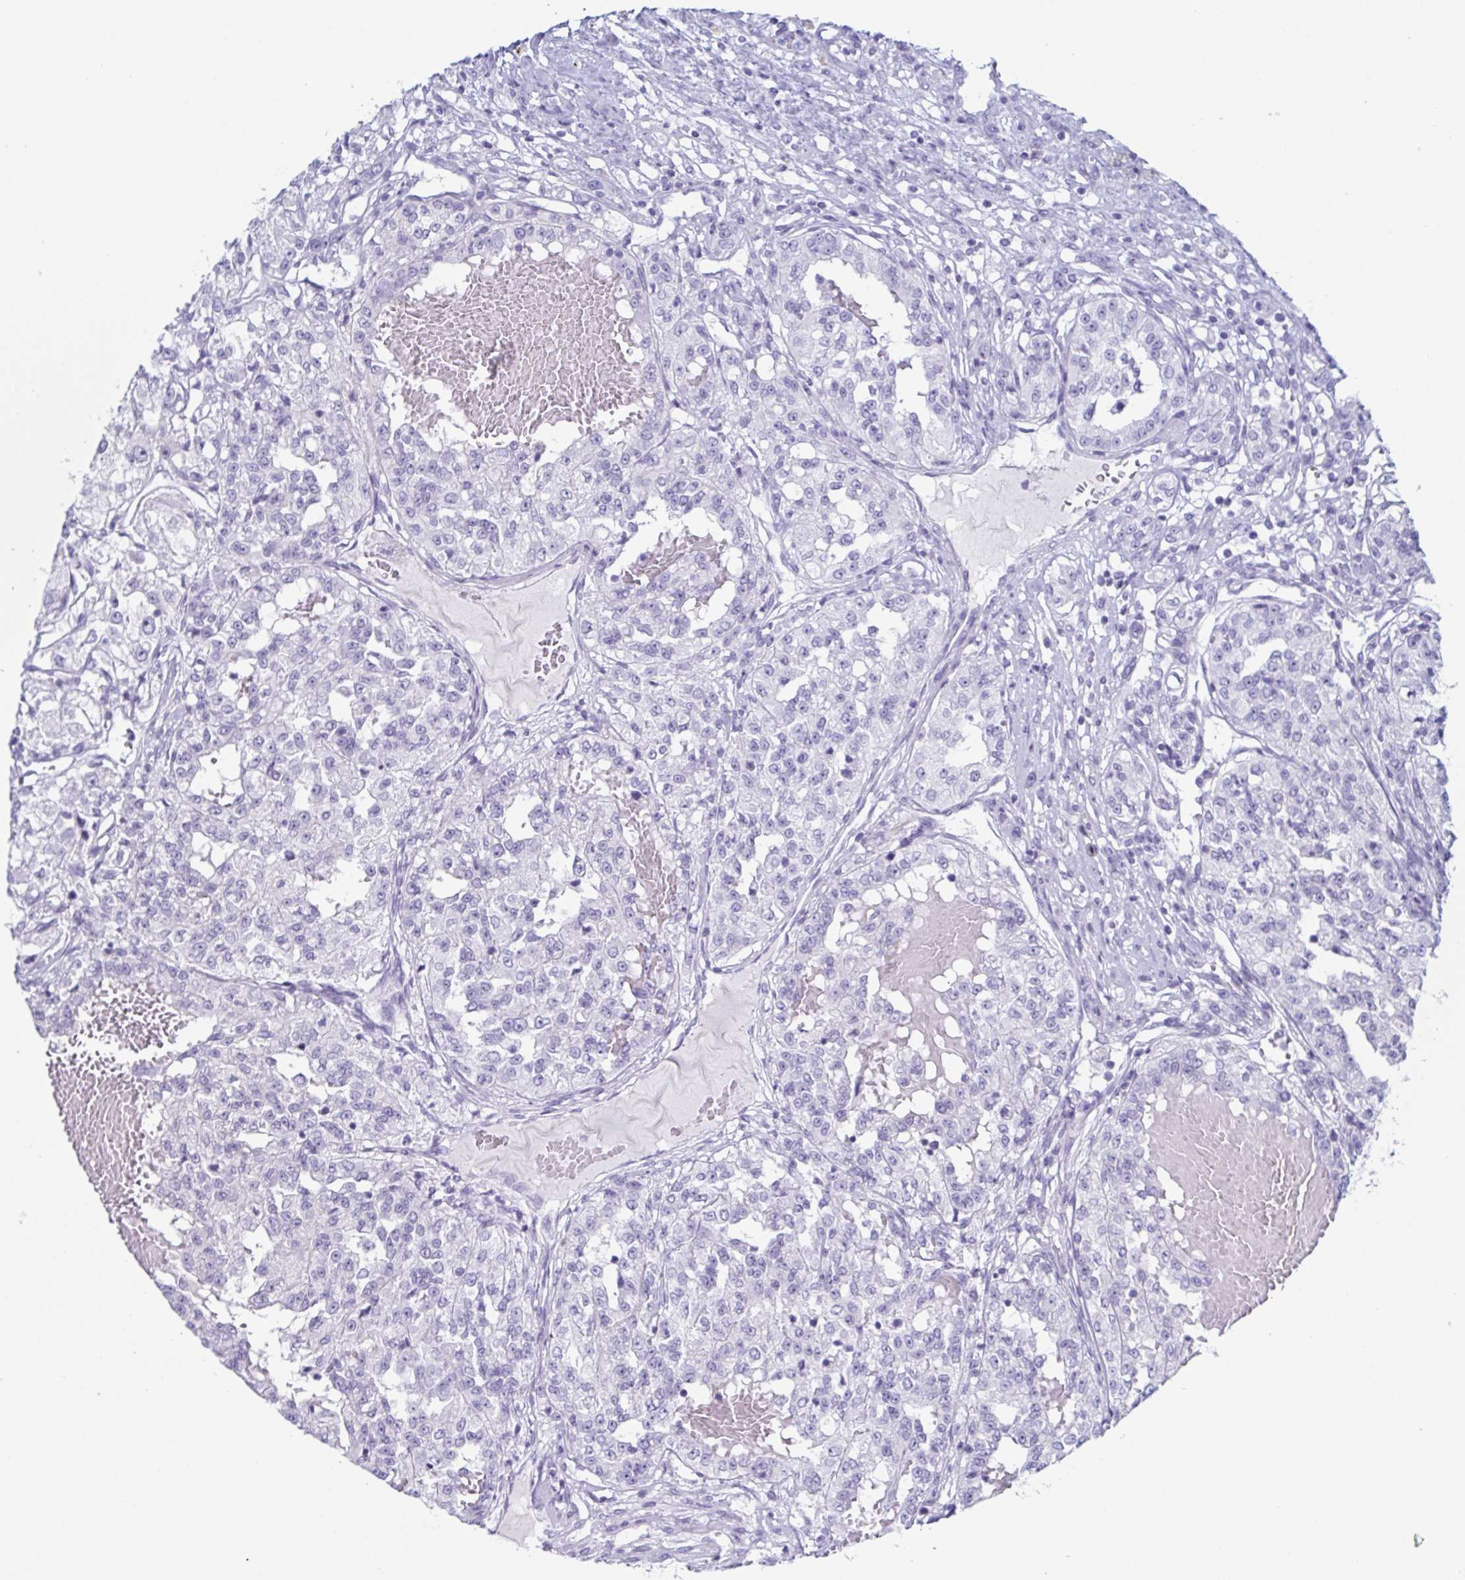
{"staining": {"intensity": "negative", "quantity": "none", "location": "none"}, "tissue": "renal cancer", "cell_type": "Tumor cells", "image_type": "cancer", "snomed": [{"axis": "morphology", "description": "Adenocarcinoma, NOS"}, {"axis": "topography", "description": "Kidney"}], "caption": "An IHC micrograph of renal cancer is shown. There is no staining in tumor cells of renal cancer.", "gene": "ZG16B", "patient": {"sex": "female", "age": 63}}